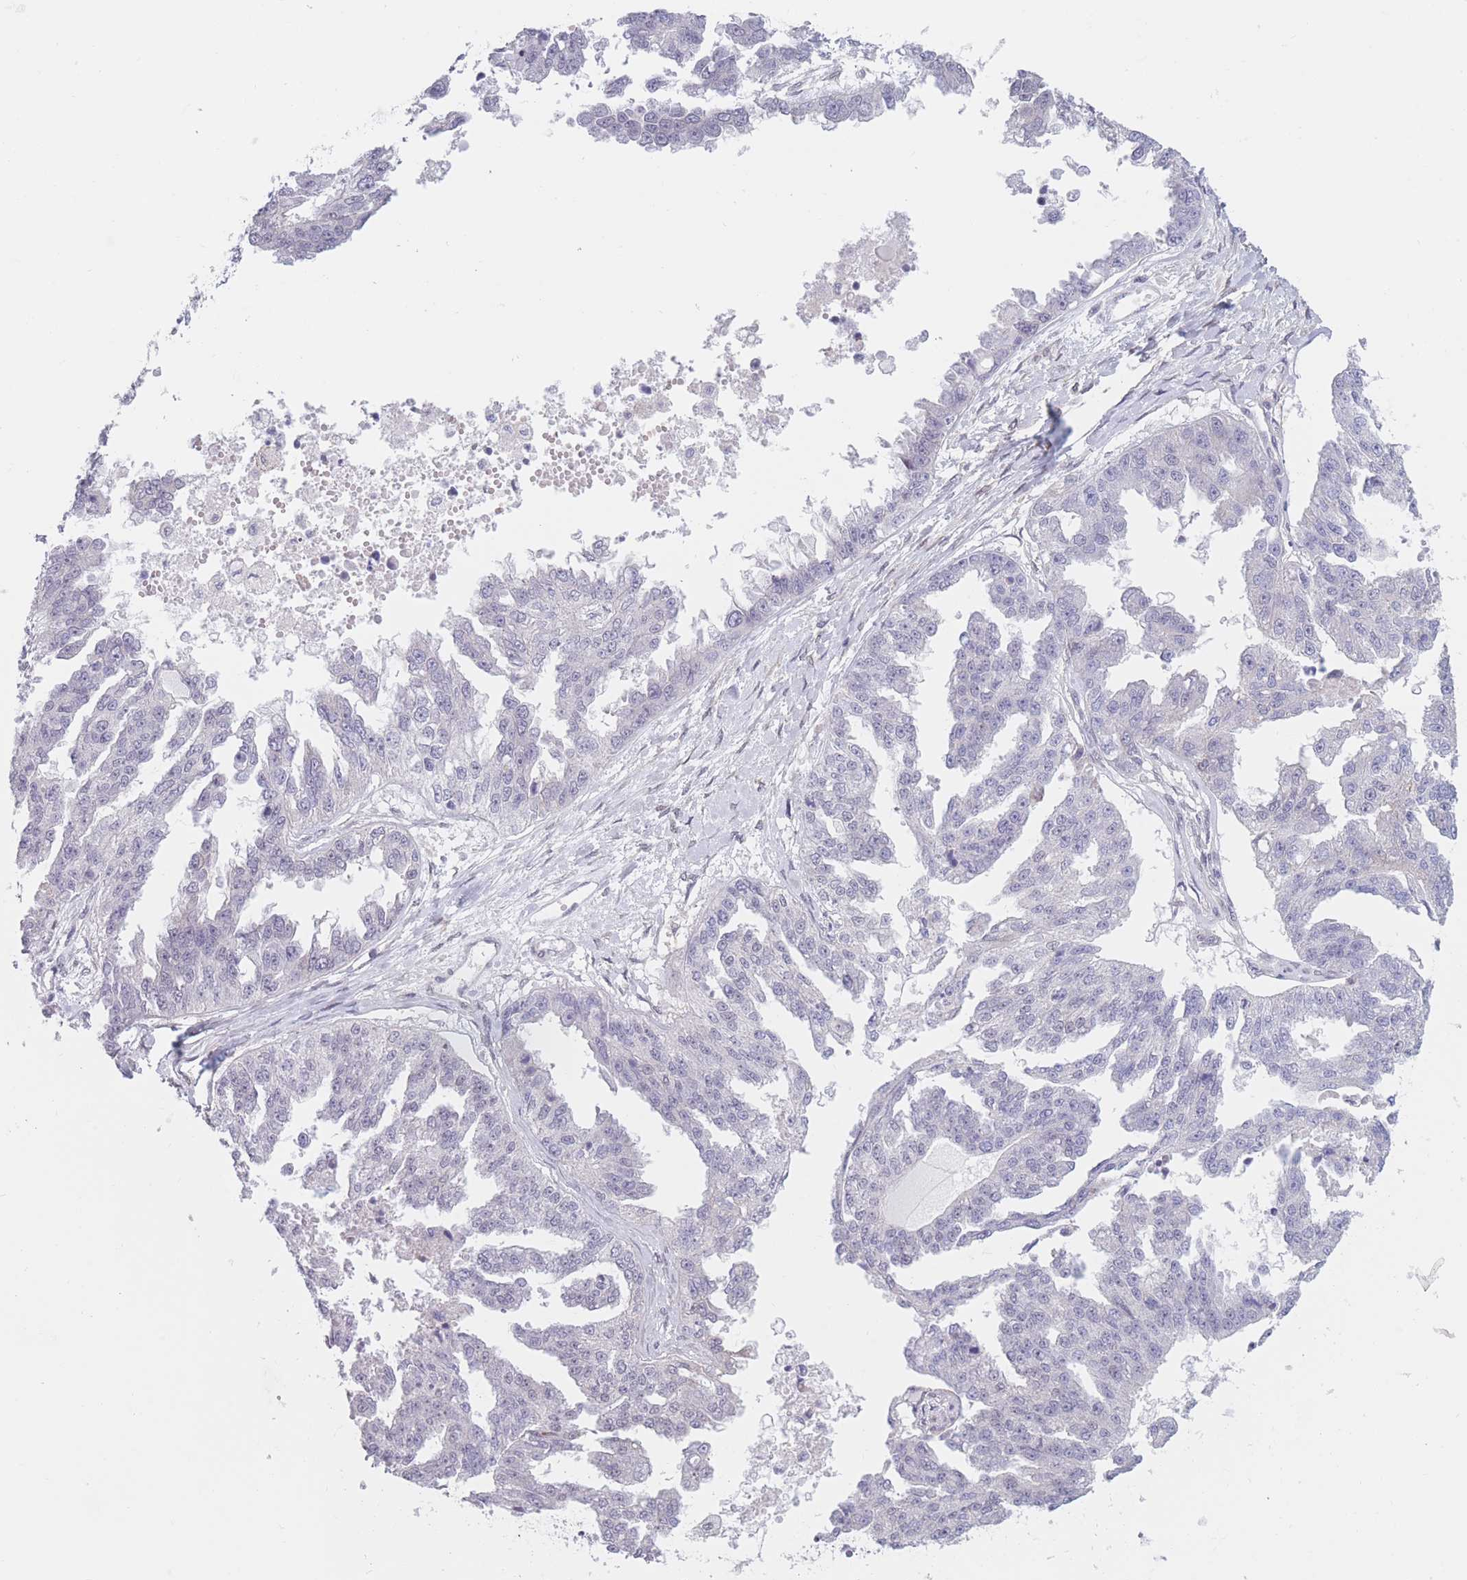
{"staining": {"intensity": "negative", "quantity": "none", "location": "none"}, "tissue": "ovarian cancer", "cell_type": "Tumor cells", "image_type": "cancer", "snomed": [{"axis": "morphology", "description": "Cystadenocarcinoma, serous, NOS"}, {"axis": "topography", "description": "Ovary"}], "caption": "Human ovarian cancer (serous cystadenocarcinoma) stained for a protein using immunohistochemistry (IHC) reveals no expression in tumor cells.", "gene": "PODXL", "patient": {"sex": "female", "age": 58}}